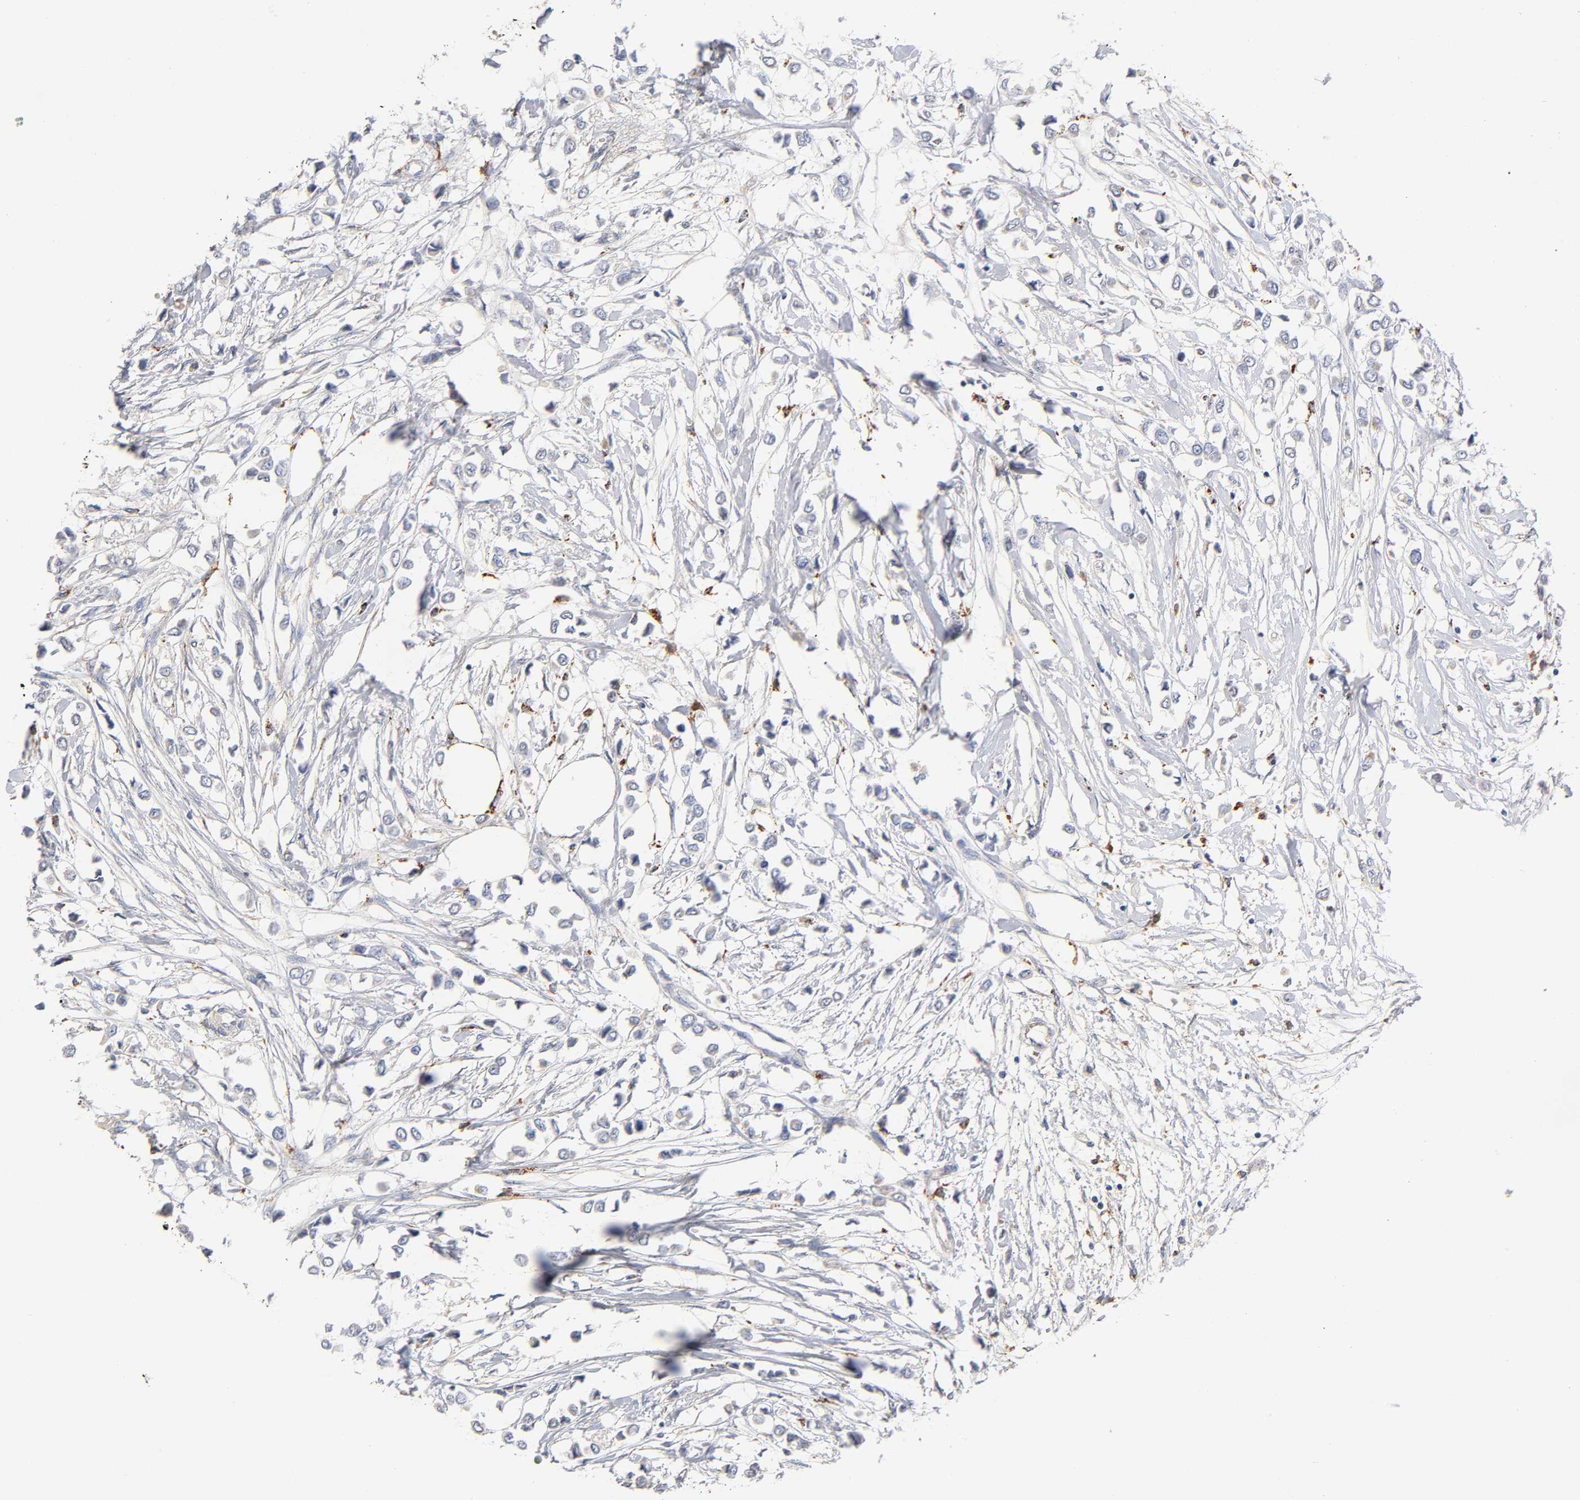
{"staining": {"intensity": "weak", "quantity": "<25%", "location": "cytoplasmic/membranous"}, "tissue": "breast cancer", "cell_type": "Tumor cells", "image_type": "cancer", "snomed": [{"axis": "morphology", "description": "Lobular carcinoma"}, {"axis": "topography", "description": "Breast"}], "caption": "Micrograph shows no protein positivity in tumor cells of breast lobular carcinoma tissue.", "gene": "ISG15", "patient": {"sex": "female", "age": 51}}